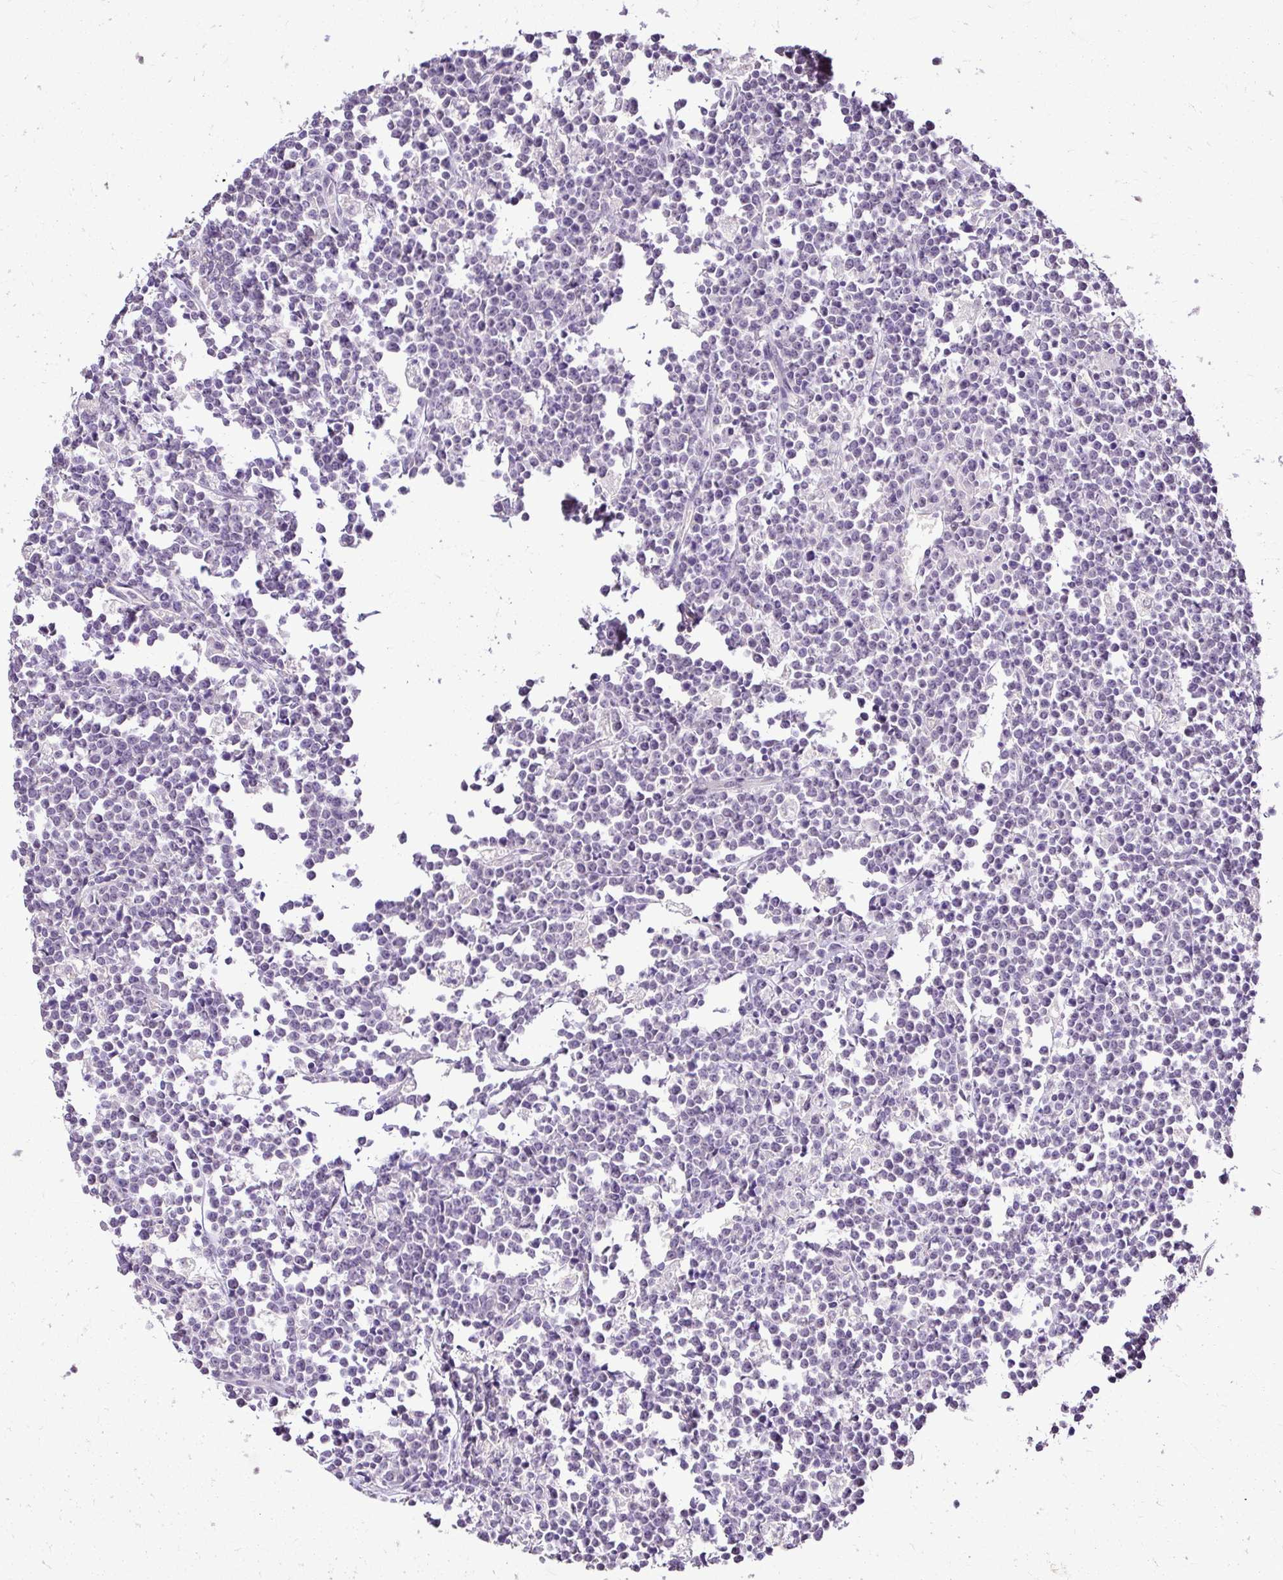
{"staining": {"intensity": "negative", "quantity": "none", "location": "none"}, "tissue": "lymphoma", "cell_type": "Tumor cells", "image_type": "cancer", "snomed": [{"axis": "morphology", "description": "Malignant lymphoma, non-Hodgkin's type, High grade"}, {"axis": "topography", "description": "Small intestine"}], "caption": "A high-resolution micrograph shows immunohistochemistry staining of high-grade malignant lymphoma, non-Hodgkin's type, which demonstrates no significant expression in tumor cells.", "gene": "KIAA1210", "patient": {"sex": "female", "age": 56}}